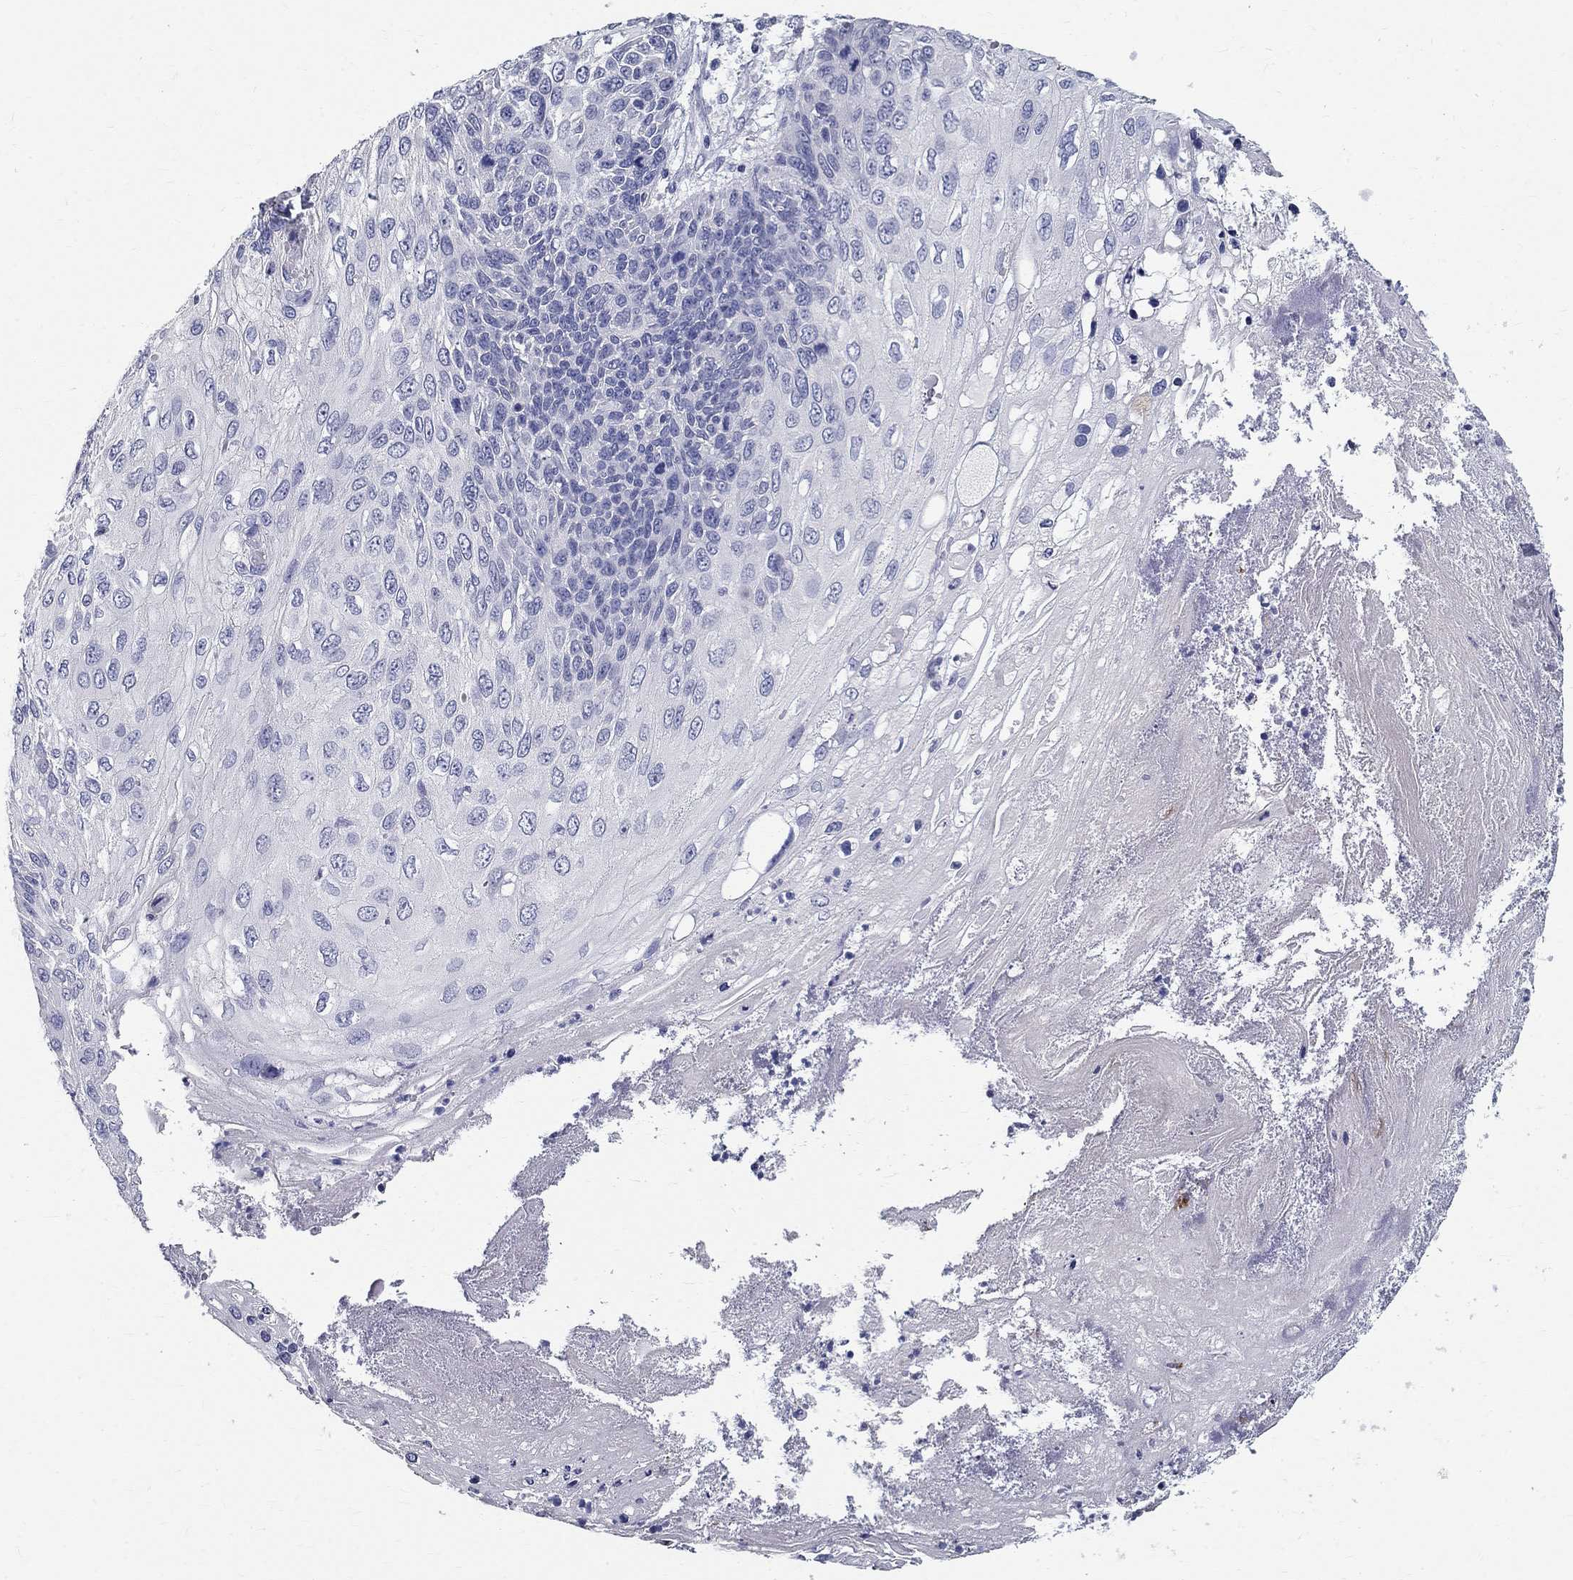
{"staining": {"intensity": "negative", "quantity": "none", "location": "none"}, "tissue": "skin cancer", "cell_type": "Tumor cells", "image_type": "cancer", "snomed": [{"axis": "morphology", "description": "Squamous cell carcinoma, NOS"}, {"axis": "topography", "description": "Skin"}], "caption": "High power microscopy micrograph of an IHC image of squamous cell carcinoma (skin), revealing no significant expression in tumor cells.", "gene": "TGM4", "patient": {"sex": "male", "age": 92}}